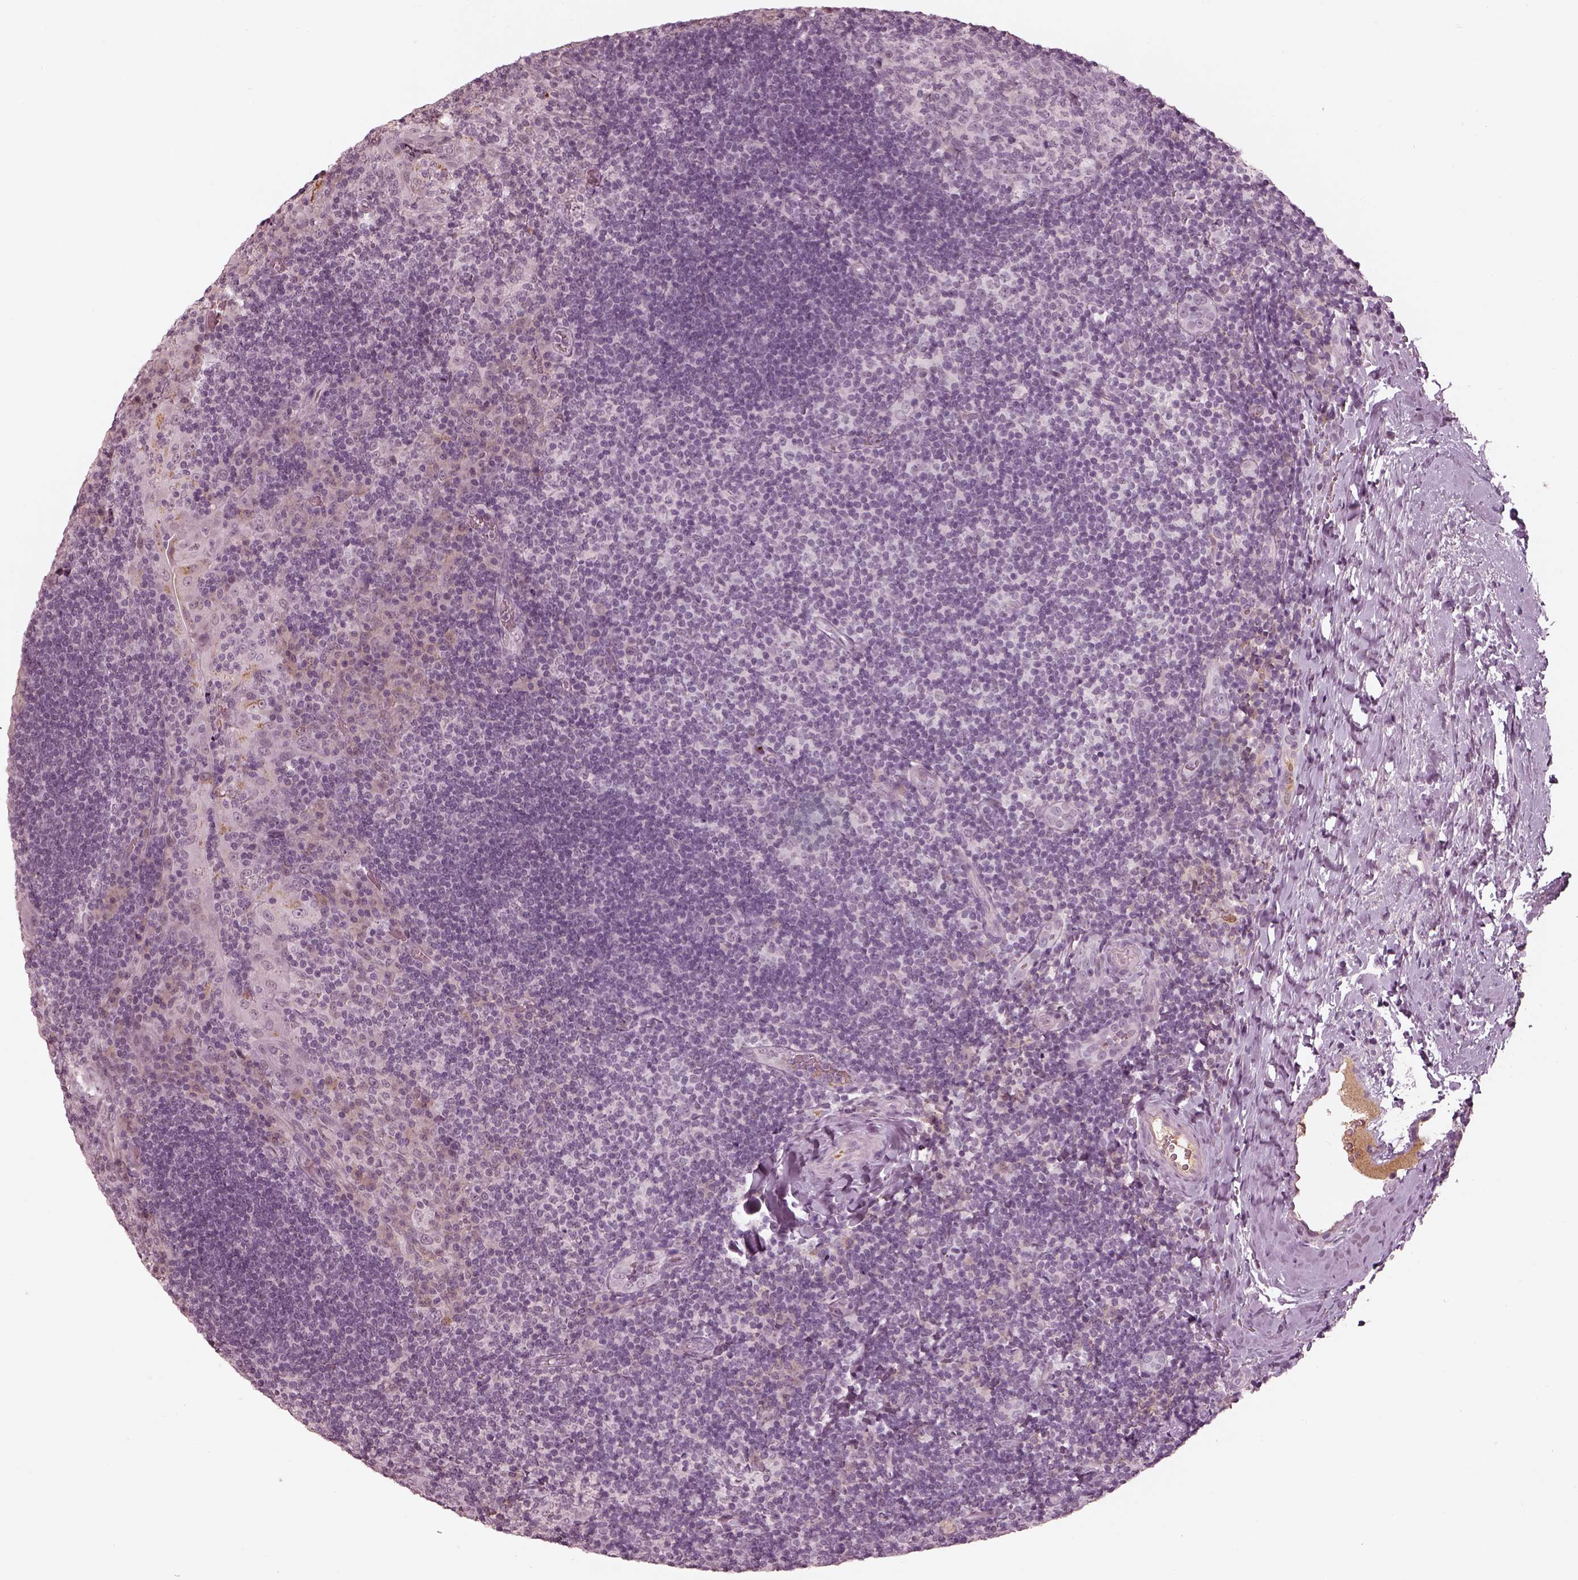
{"staining": {"intensity": "negative", "quantity": "none", "location": "none"}, "tissue": "tonsil", "cell_type": "Germinal center cells", "image_type": "normal", "snomed": [{"axis": "morphology", "description": "Normal tissue, NOS"}, {"axis": "topography", "description": "Tonsil"}], "caption": "The immunohistochemistry photomicrograph has no significant positivity in germinal center cells of tonsil.", "gene": "KCNA2", "patient": {"sex": "male", "age": 17}}